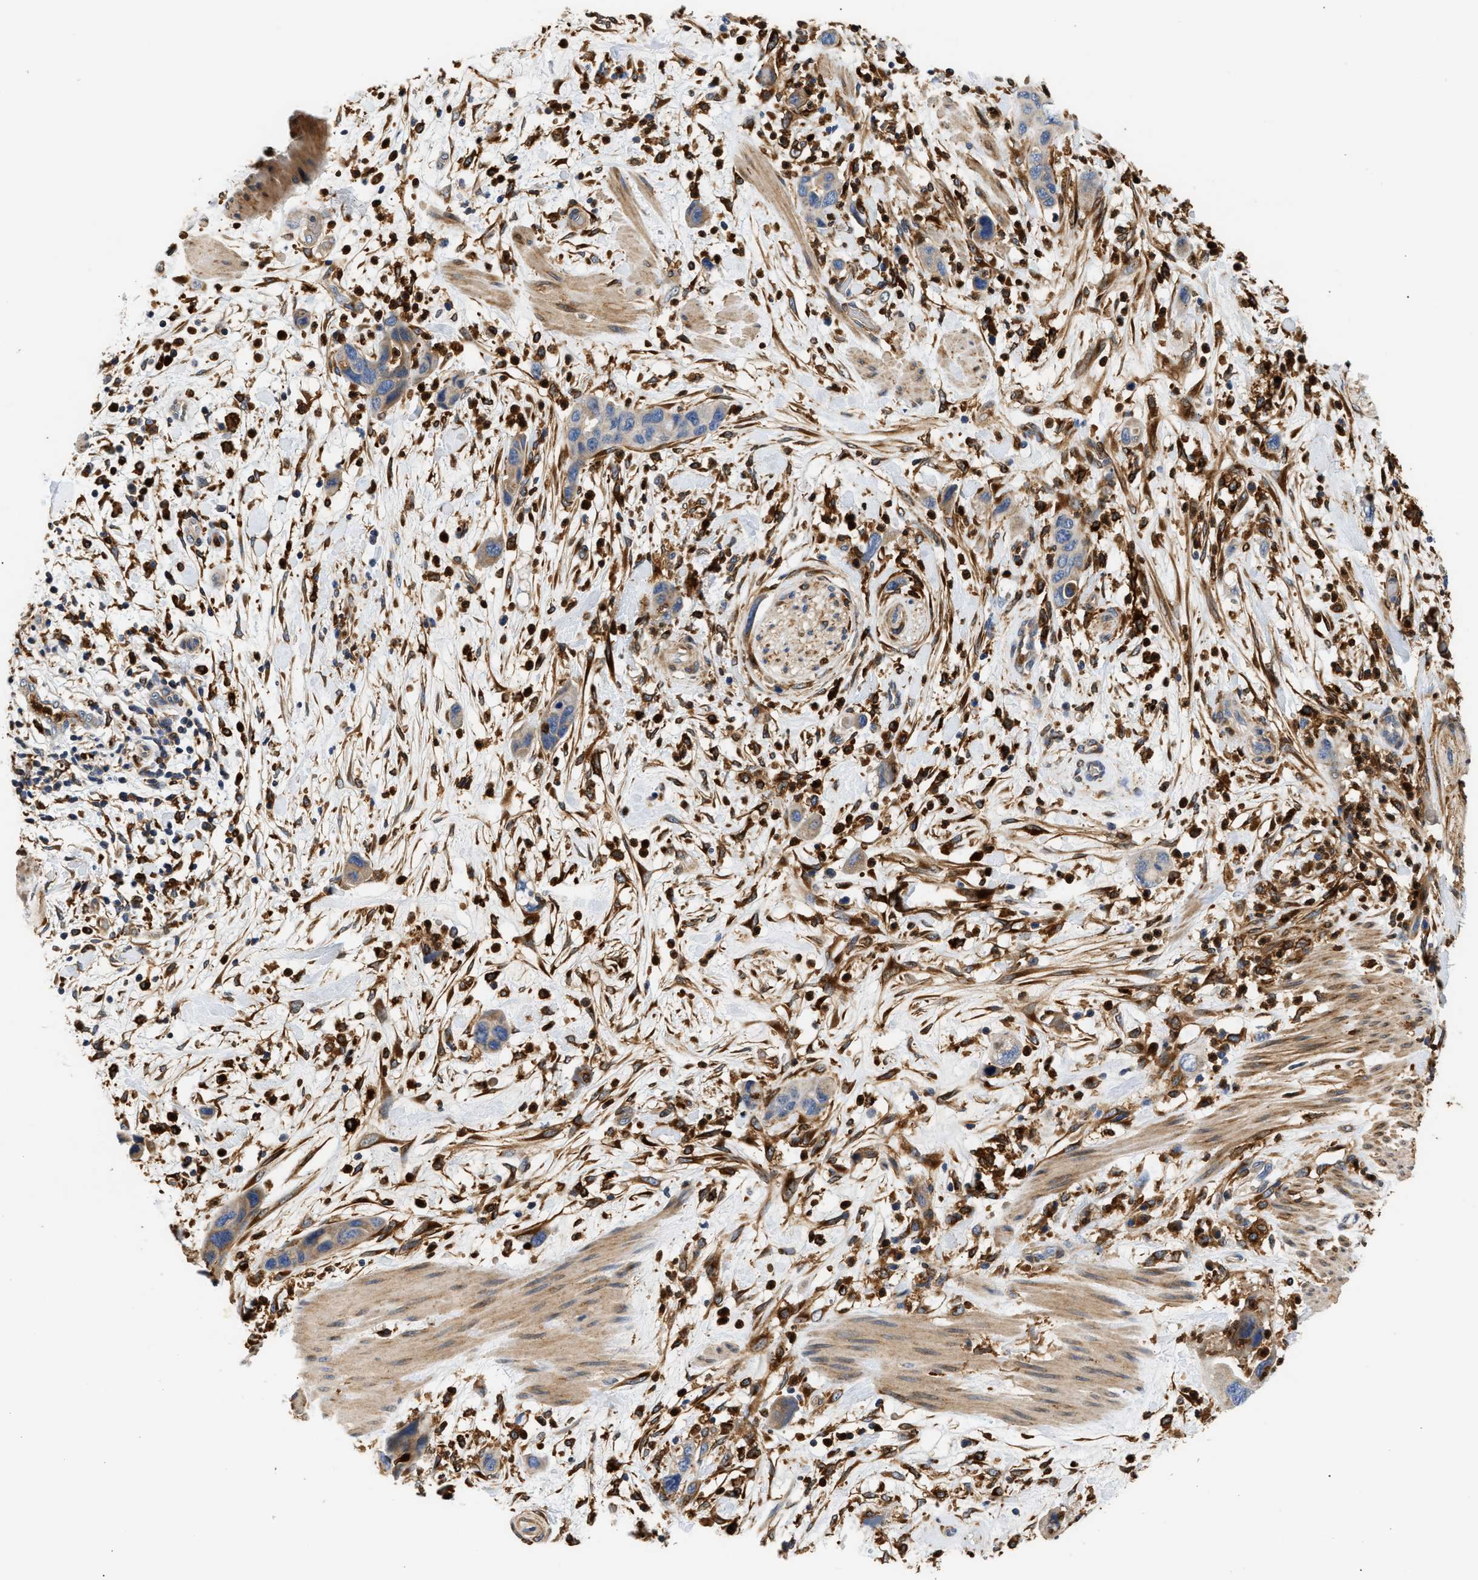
{"staining": {"intensity": "moderate", "quantity": "<25%", "location": "cytoplasmic/membranous"}, "tissue": "pancreatic cancer", "cell_type": "Tumor cells", "image_type": "cancer", "snomed": [{"axis": "morphology", "description": "Adenocarcinoma, NOS"}, {"axis": "topography", "description": "Pancreas"}], "caption": "IHC image of human adenocarcinoma (pancreatic) stained for a protein (brown), which demonstrates low levels of moderate cytoplasmic/membranous expression in approximately <25% of tumor cells.", "gene": "RAB31", "patient": {"sex": "female", "age": 71}}